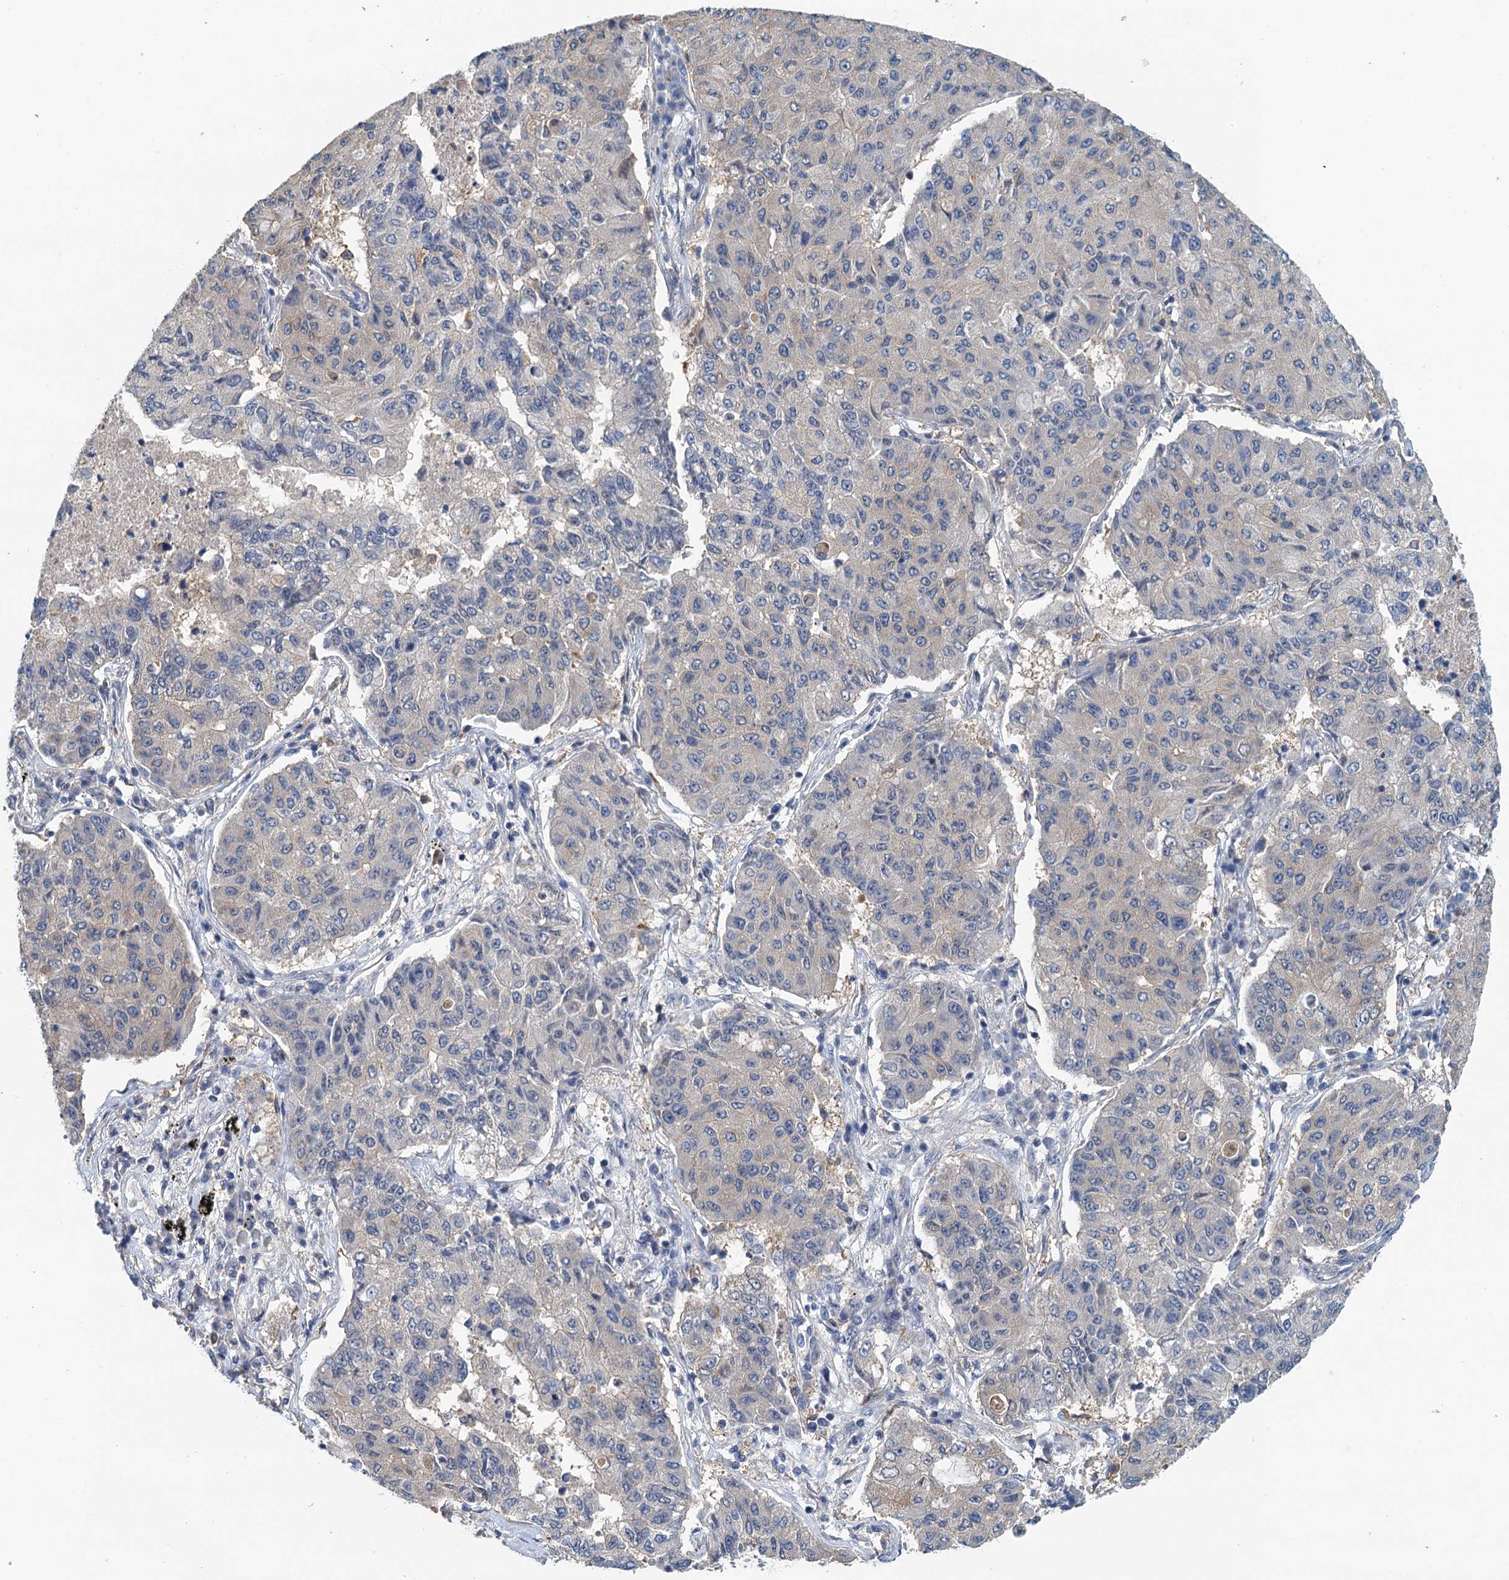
{"staining": {"intensity": "negative", "quantity": "none", "location": "none"}, "tissue": "lung cancer", "cell_type": "Tumor cells", "image_type": "cancer", "snomed": [{"axis": "morphology", "description": "Squamous cell carcinoma, NOS"}, {"axis": "topography", "description": "Lung"}], "caption": "The histopathology image reveals no significant staining in tumor cells of lung cancer.", "gene": "RSAD2", "patient": {"sex": "male", "age": 74}}